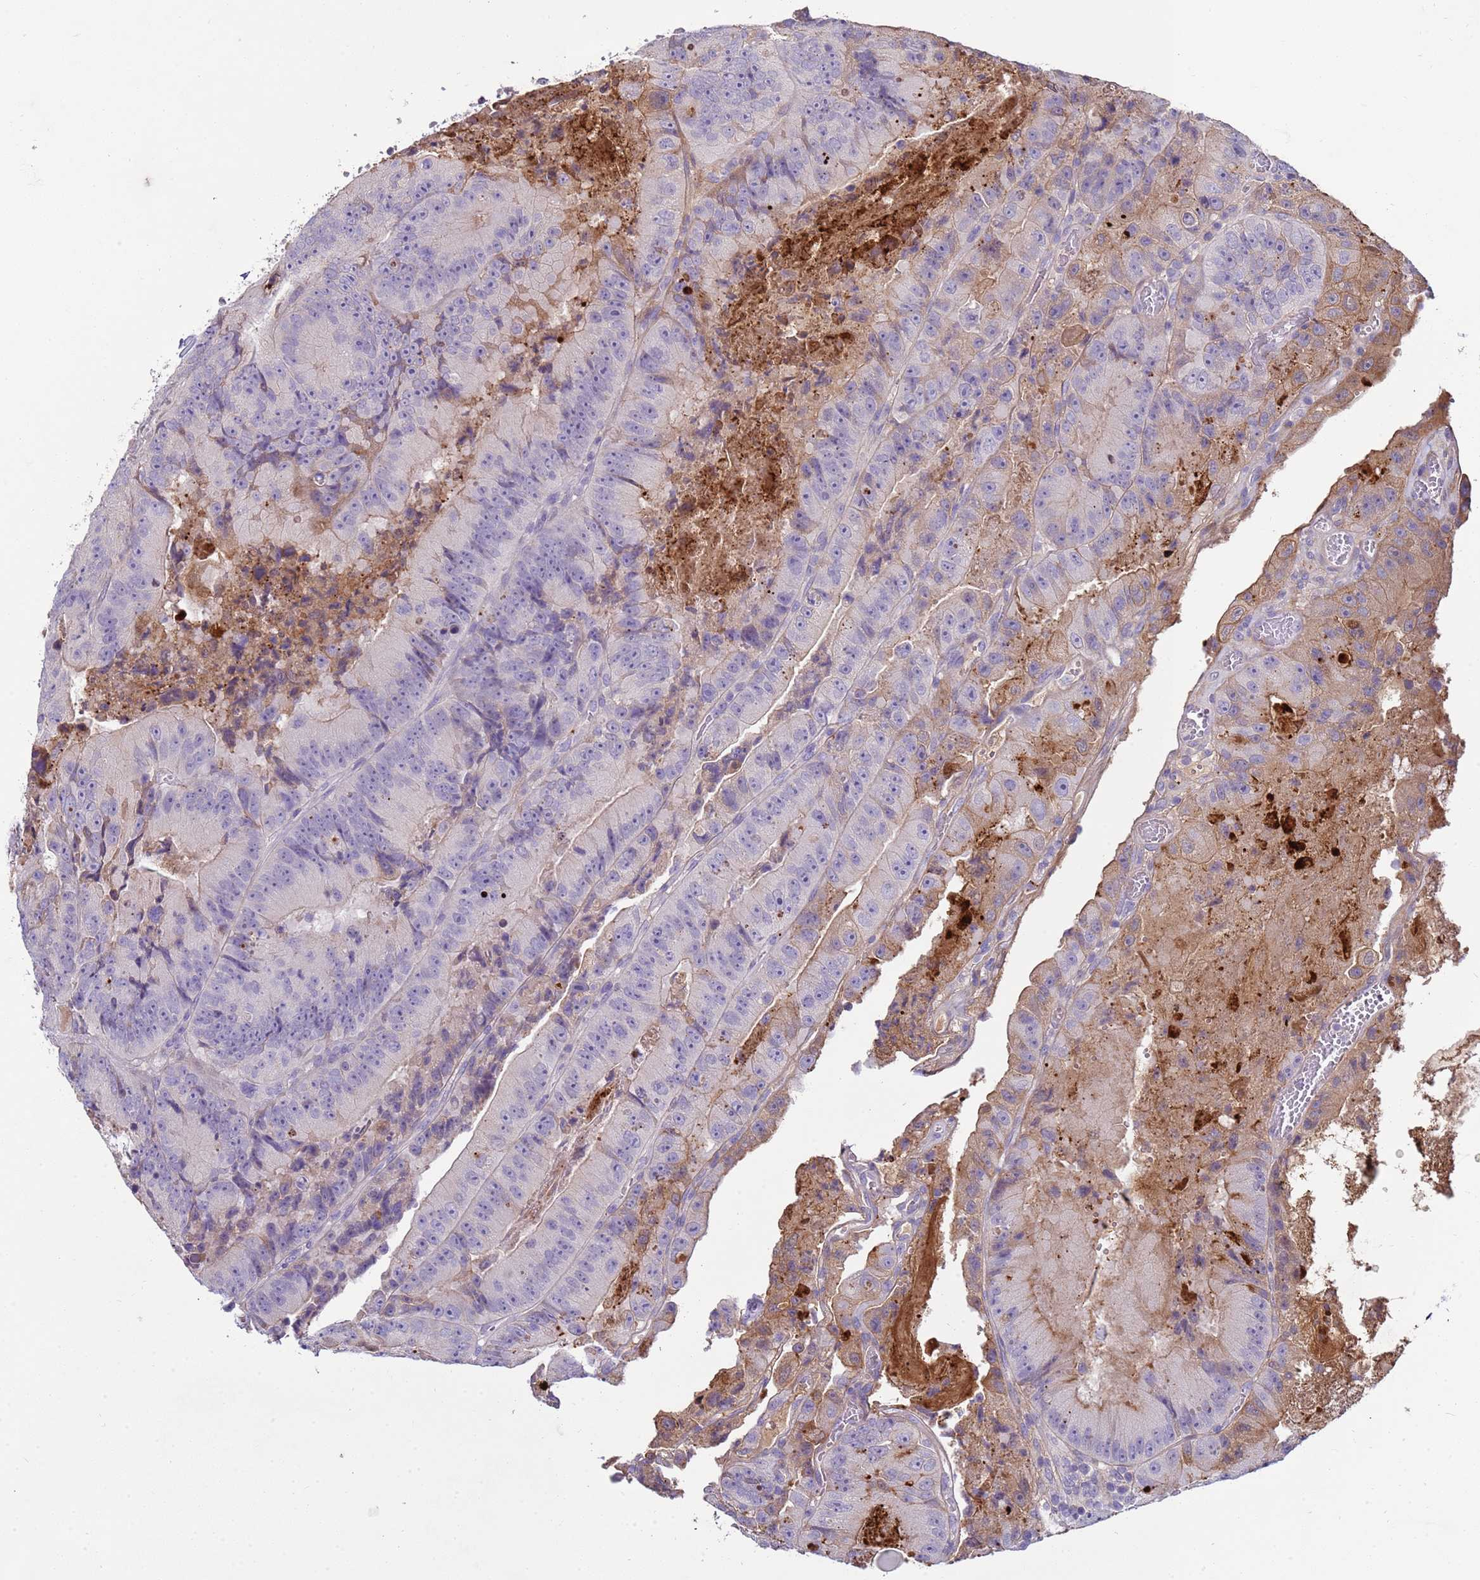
{"staining": {"intensity": "negative", "quantity": "none", "location": "none"}, "tissue": "colorectal cancer", "cell_type": "Tumor cells", "image_type": "cancer", "snomed": [{"axis": "morphology", "description": "Adenocarcinoma, NOS"}, {"axis": "topography", "description": "Colon"}], "caption": "Immunohistochemistry (IHC) of colorectal cancer shows no staining in tumor cells.", "gene": "TRIM51", "patient": {"sex": "female", "age": 86}}